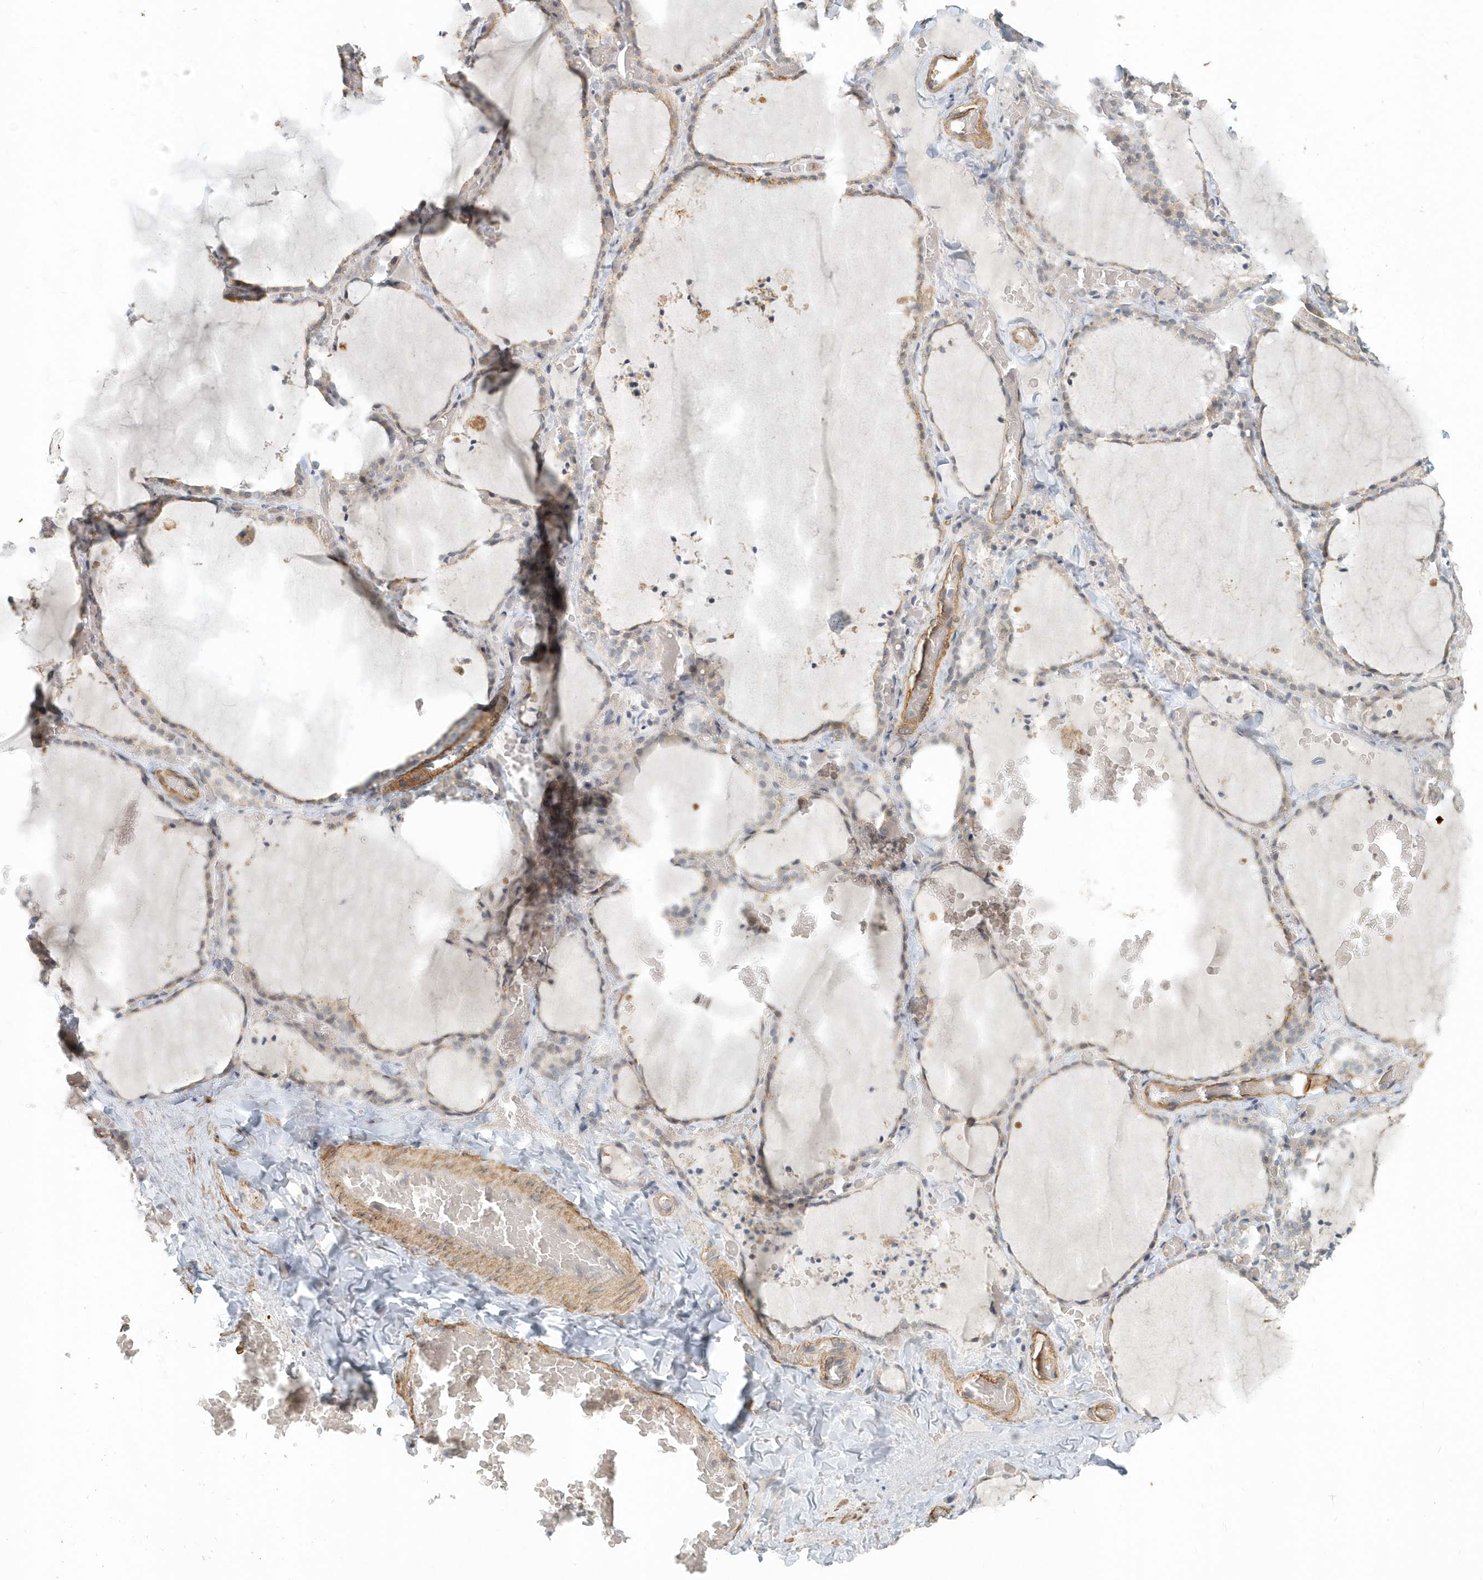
{"staining": {"intensity": "weak", "quantity": "<25%", "location": "cytoplasmic/membranous"}, "tissue": "thyroid gland", "cell_type": "Glandular cells", "image_type": "normal", "snomed": [{"axis": "morphology", "description": "Normal tissue, NOS"}, {"axis": "topography", "description": "Thyroid gland"}], "caption": "Immunohistochemical staining of normal human thyroid gland reveals no significant expression in glandular cells.", "gene": "NAPB", "patient": {"sex": "female", "age": 22}}